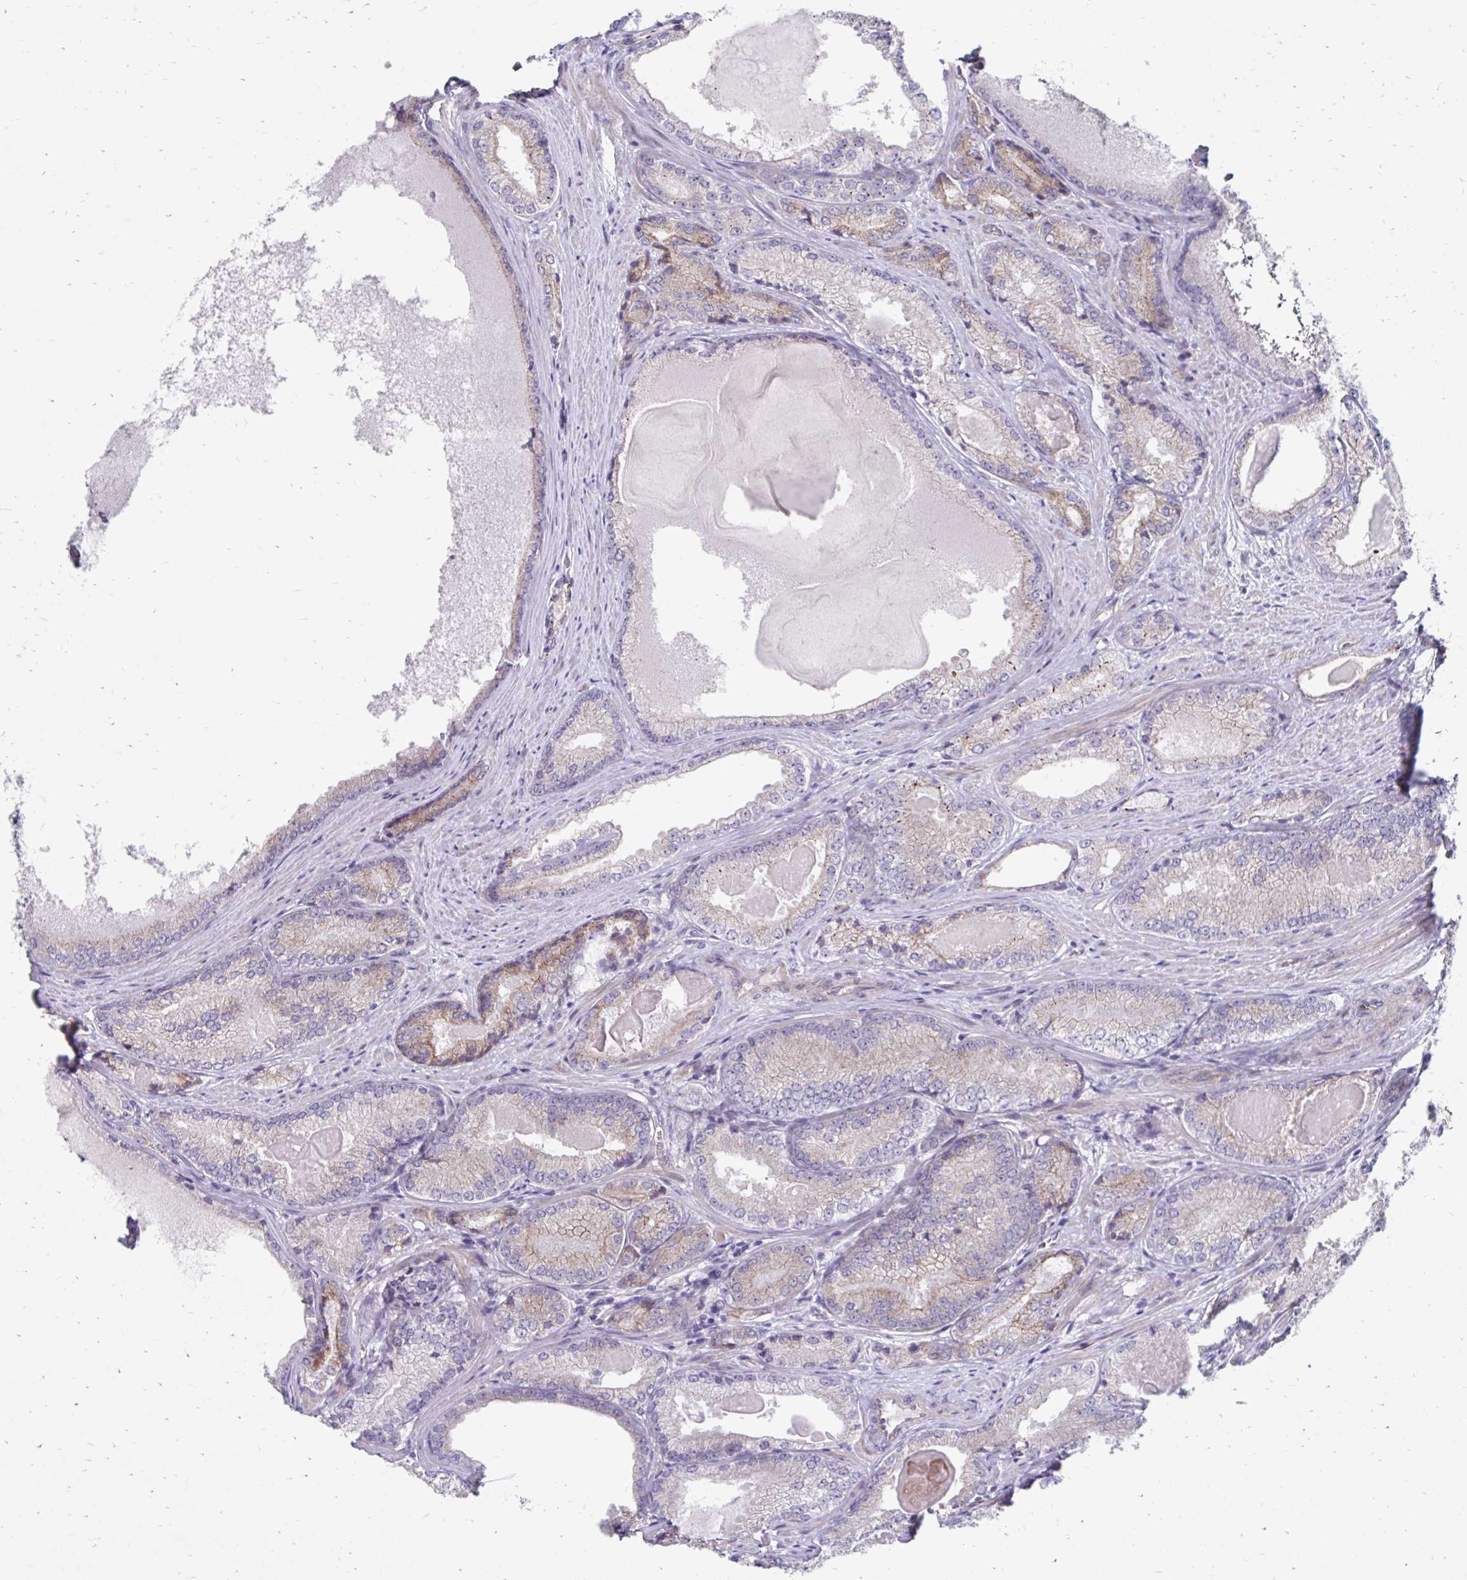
{"staining": {"intensity": "weak", "quantity": "<25%", "location": "cytoplasmic/membranous"}, "tissue": "prostate cancer", "cell_type": "Tumor cells", "image_type": "cancer", "snomed": [{"axis": "morphology", "description": "Adenocarcinoma, NOS"}, {"axis": "morphology", "description": "Adenocarcinoma, Low grade"}, {"axis": "topography", "description": "Prostate"}], "caption": "This is an immunohistochemistry (IHC) photomicrograph of prostate cancer. There is no expression in tumor cells.", "gene": "ITPR2", "patient": {"sex": "male", "age": 68}}